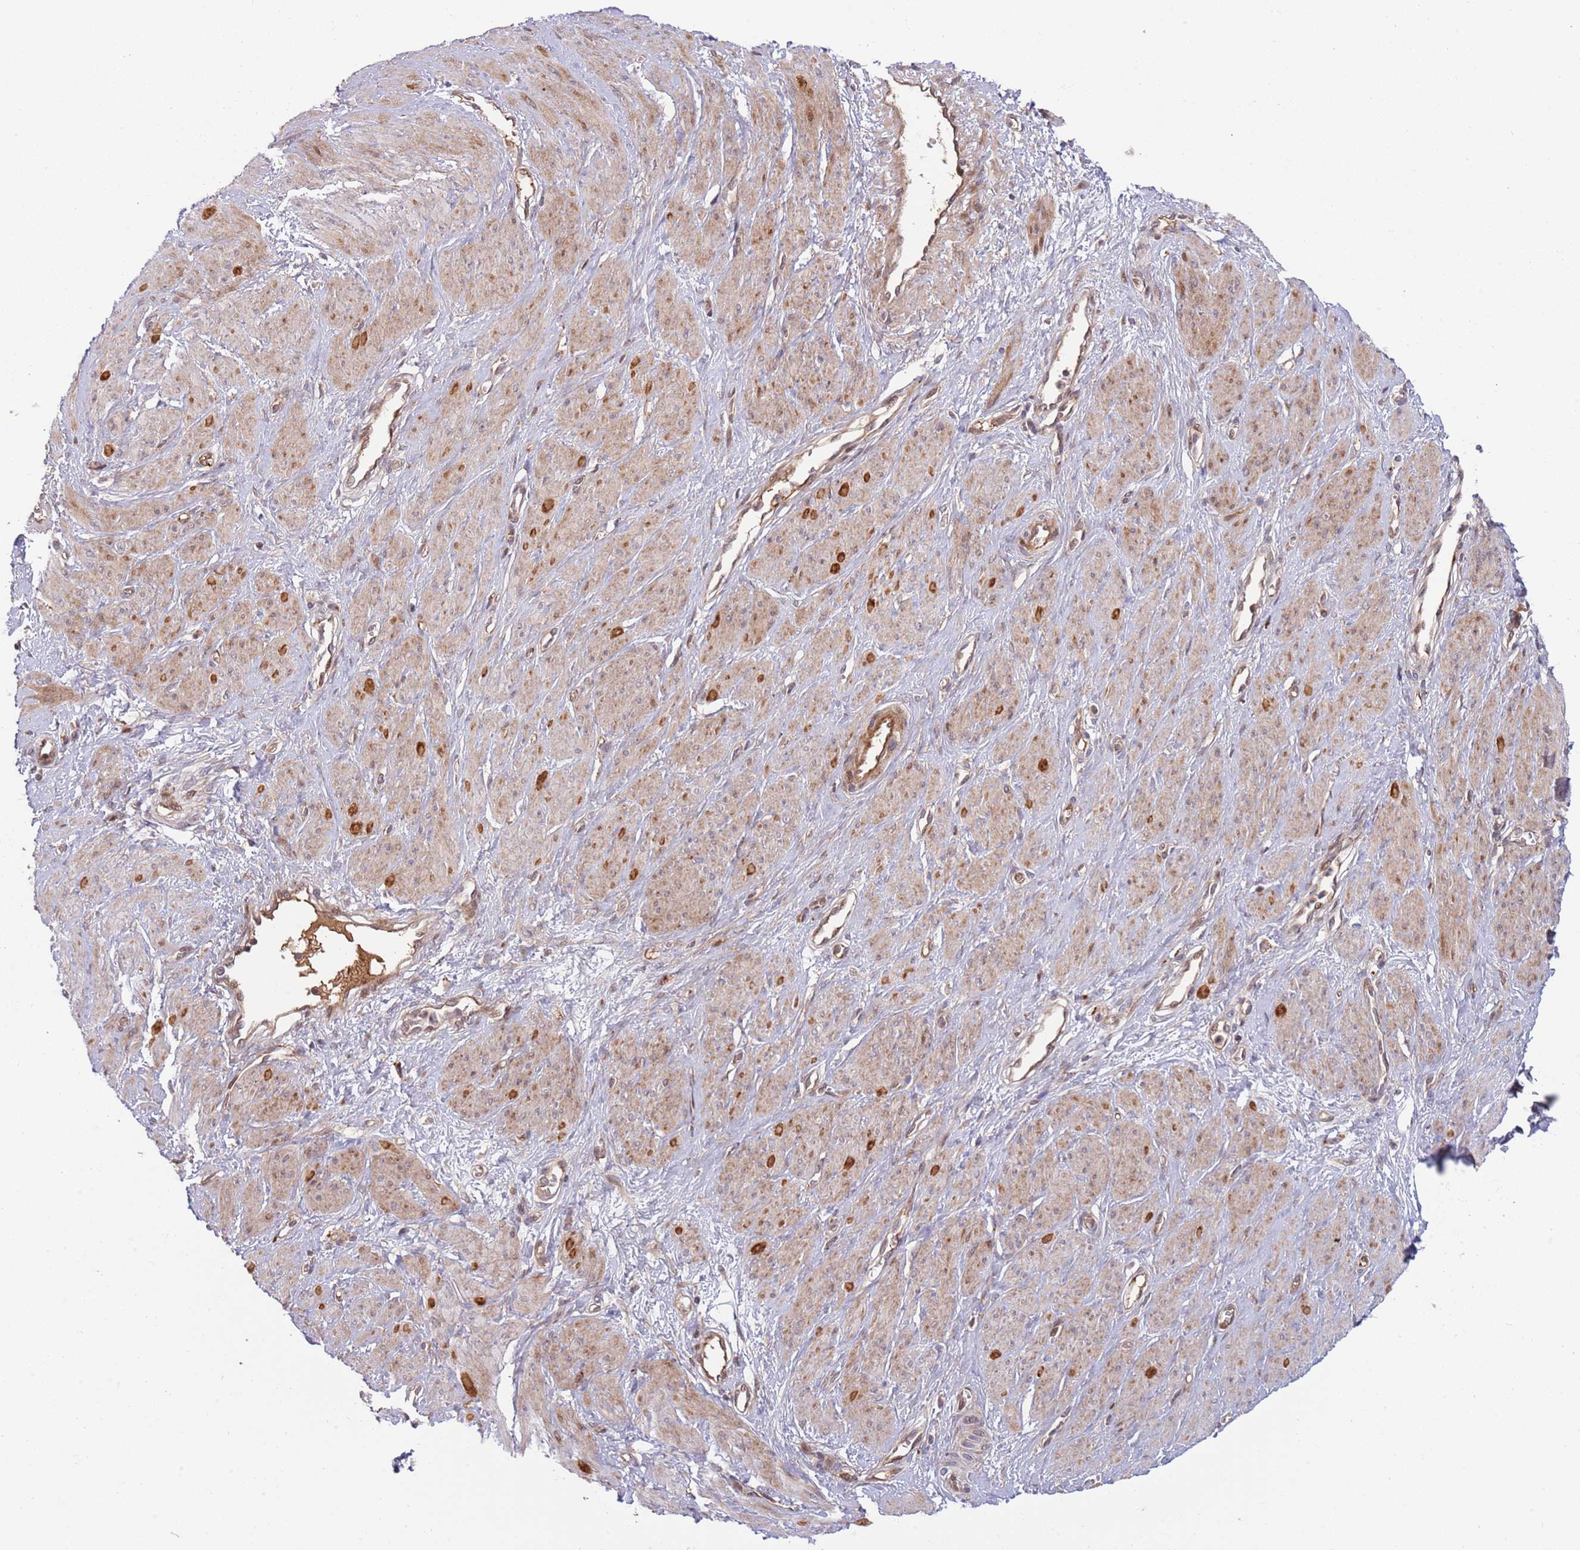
{"staining": {"intensity": "weak", "quantity": "25%-75%", "location": "cytoplasmic/membranous"}, "tissue": "smooth muscle", "cell_type": "Smooth muscle cells", "image_type": "normal", "snomed": [{"axis": "morphology", "description": "Normal tissue, NOS"}, {"axis": "topography", "description": "Smooth muscle"}, {"axis": "topography", "description": "Uterus"}], "caption": "The photomicrograph exhibits staining of benign smooth muscle, revealing weak cytoplasmic/membranous protein staining (brown color) within smooth muscle cells.", "gene": "NT5DC4", "patient": {"sex": "female", "age": 39}}